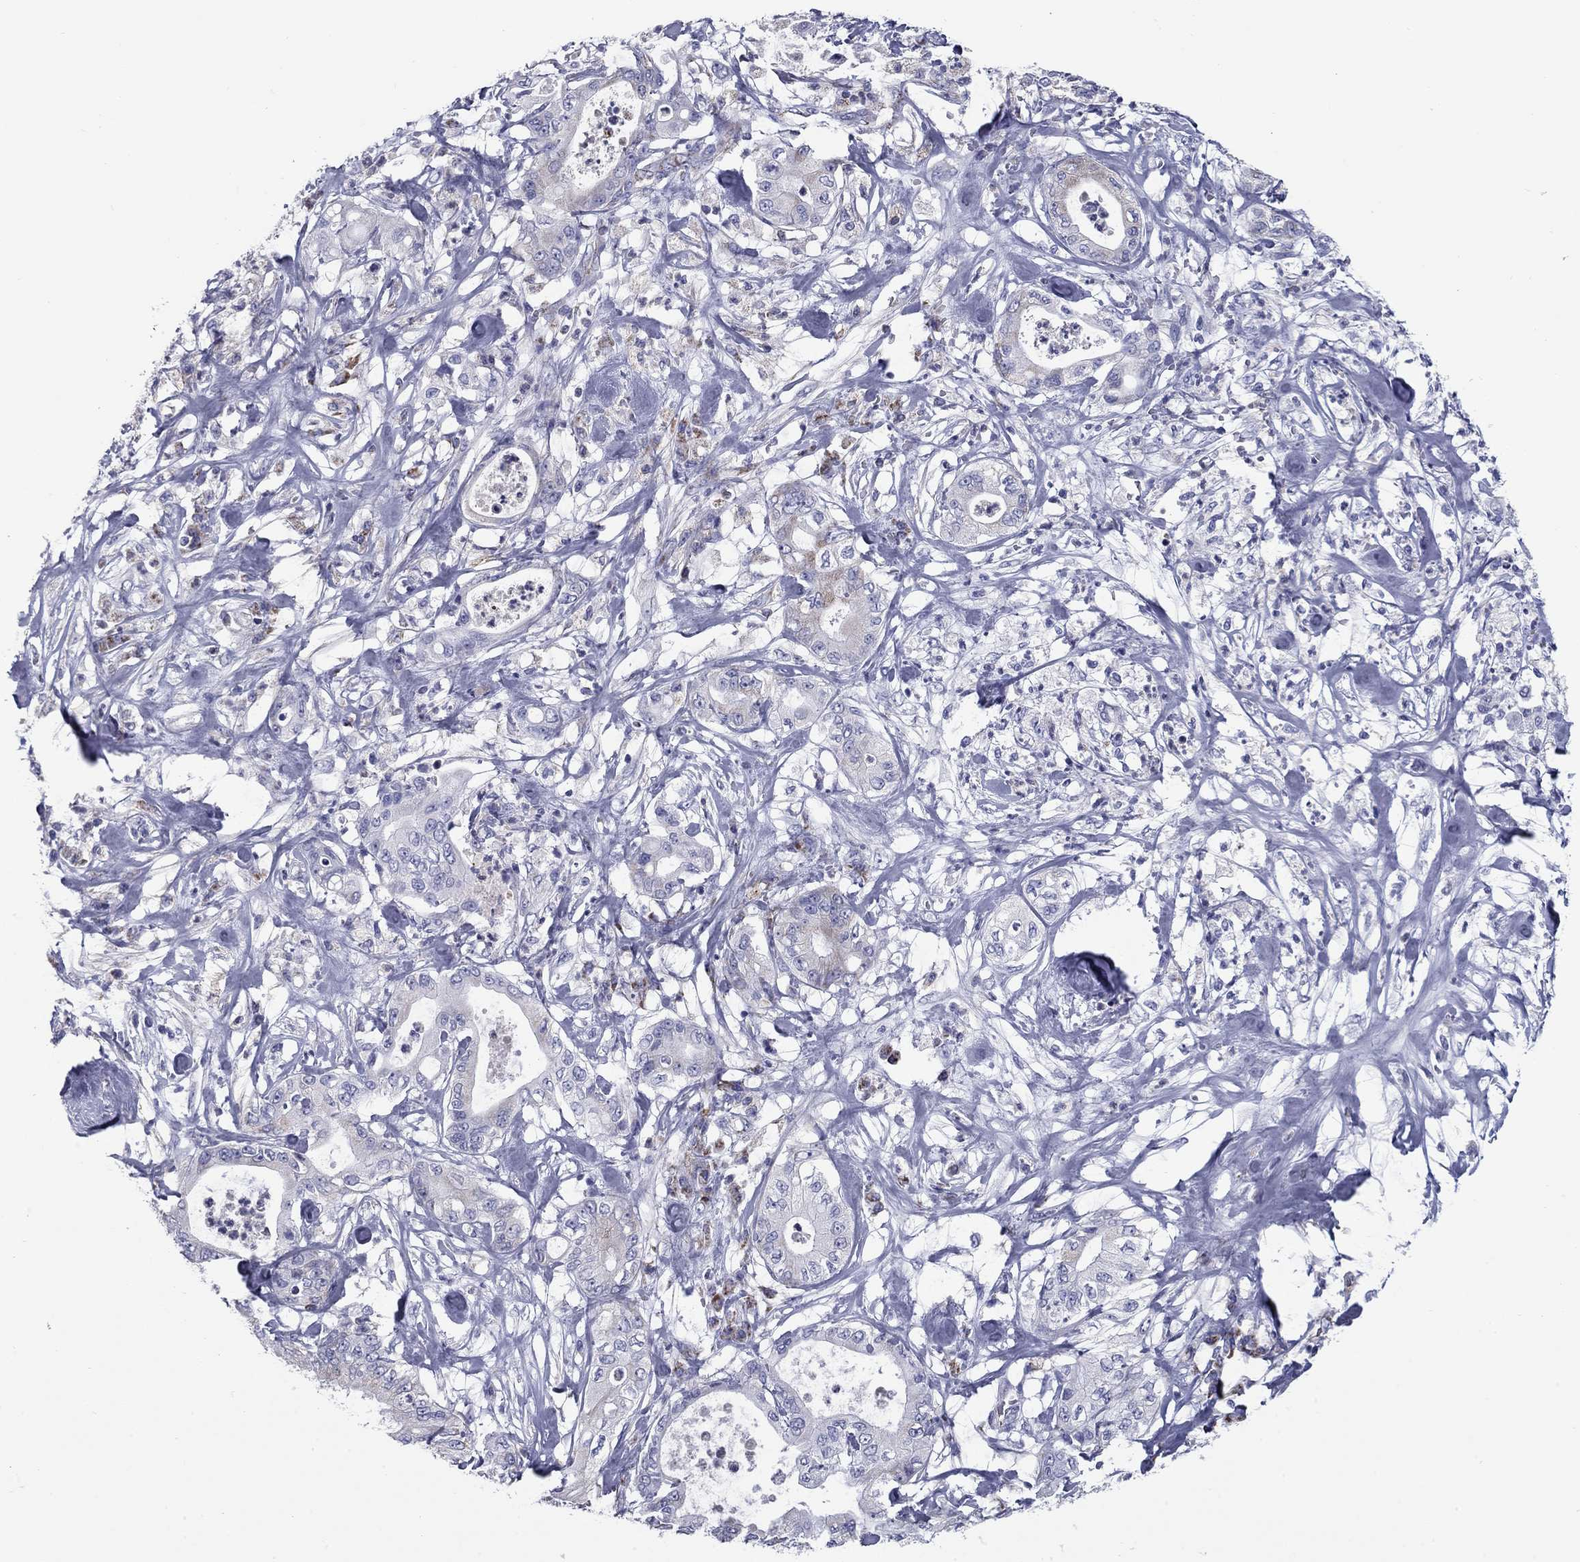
{"staining": {"intensity": "weak", "quantity": "<25%", "location": "cytoplasmic/membranous"}, "tissue": "pancreatic cancer", "cell_type": "Tumor cells", "image_type": "cancer", "snomed": [{"axis": "morphology", "description": "Adenocarcinoma, NOS"}, {"axis": "topography", "description": "Pancreas"}], "caption": "DAB immunohistochemical staining of pancreatic cancer (adenocarcinoma) displays no significant staining in tumor cells.", "gene": "NDUFA4L2", "patient": {"sex": "male", "age": 71}}